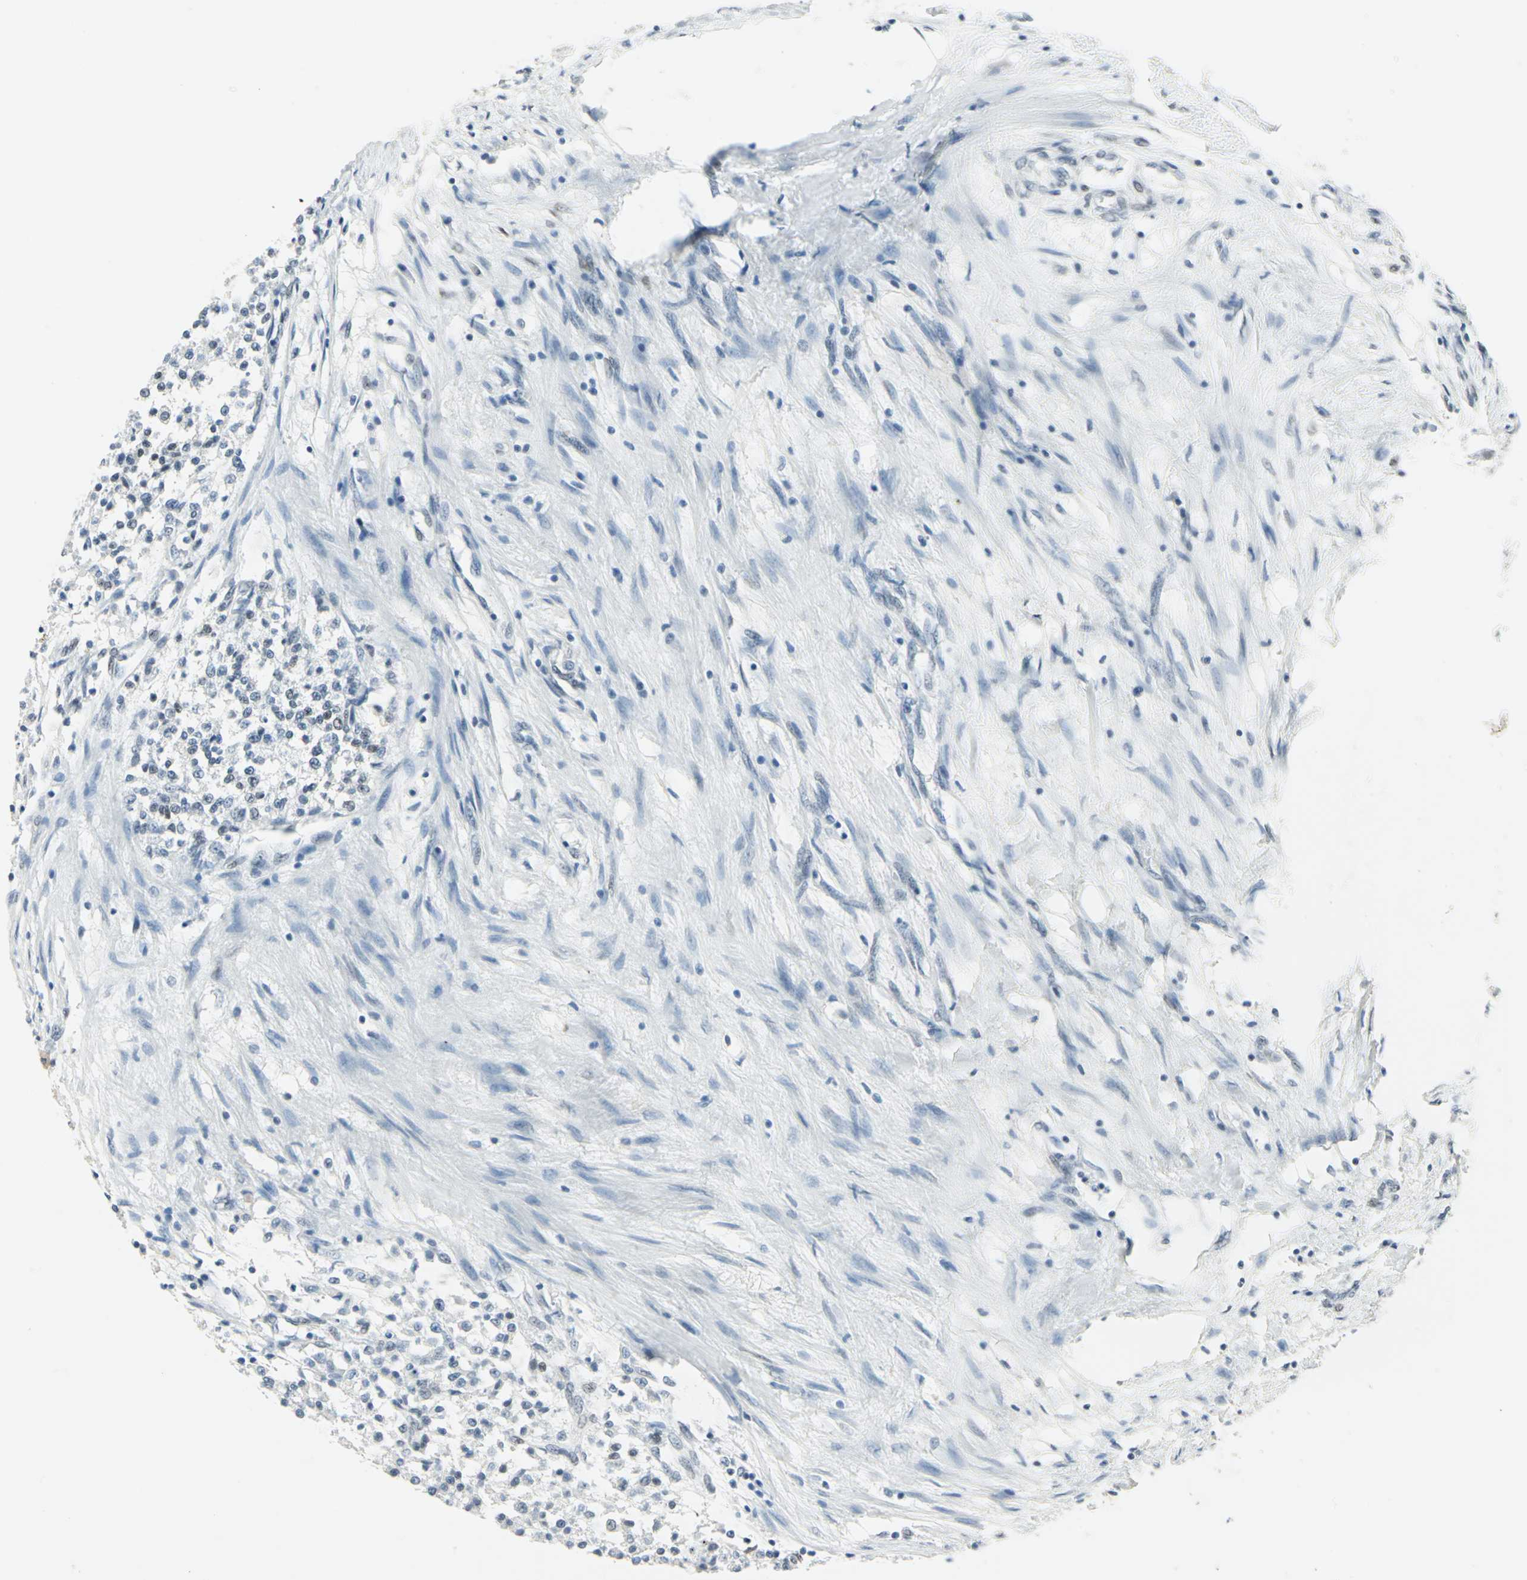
{"staining": {"intensity": "negative", "quantity": "none", "location": "none"}, "tissue": "testis cancer", "cell_type": "Tumor cells", "image_type": "cancer", "snomed": [{"axis": "morphology", "description": "Seminoma, NOS"}, {"axis": "topography", "description": "Testis"}], "caption": "An immunohistochemistry histopathology image of seminoma (testis) is shown. There is no staining in tumor cells of seminoma (testis).", "gene": "MEIS2", "patient": {"sex": "male", "age": 59}}